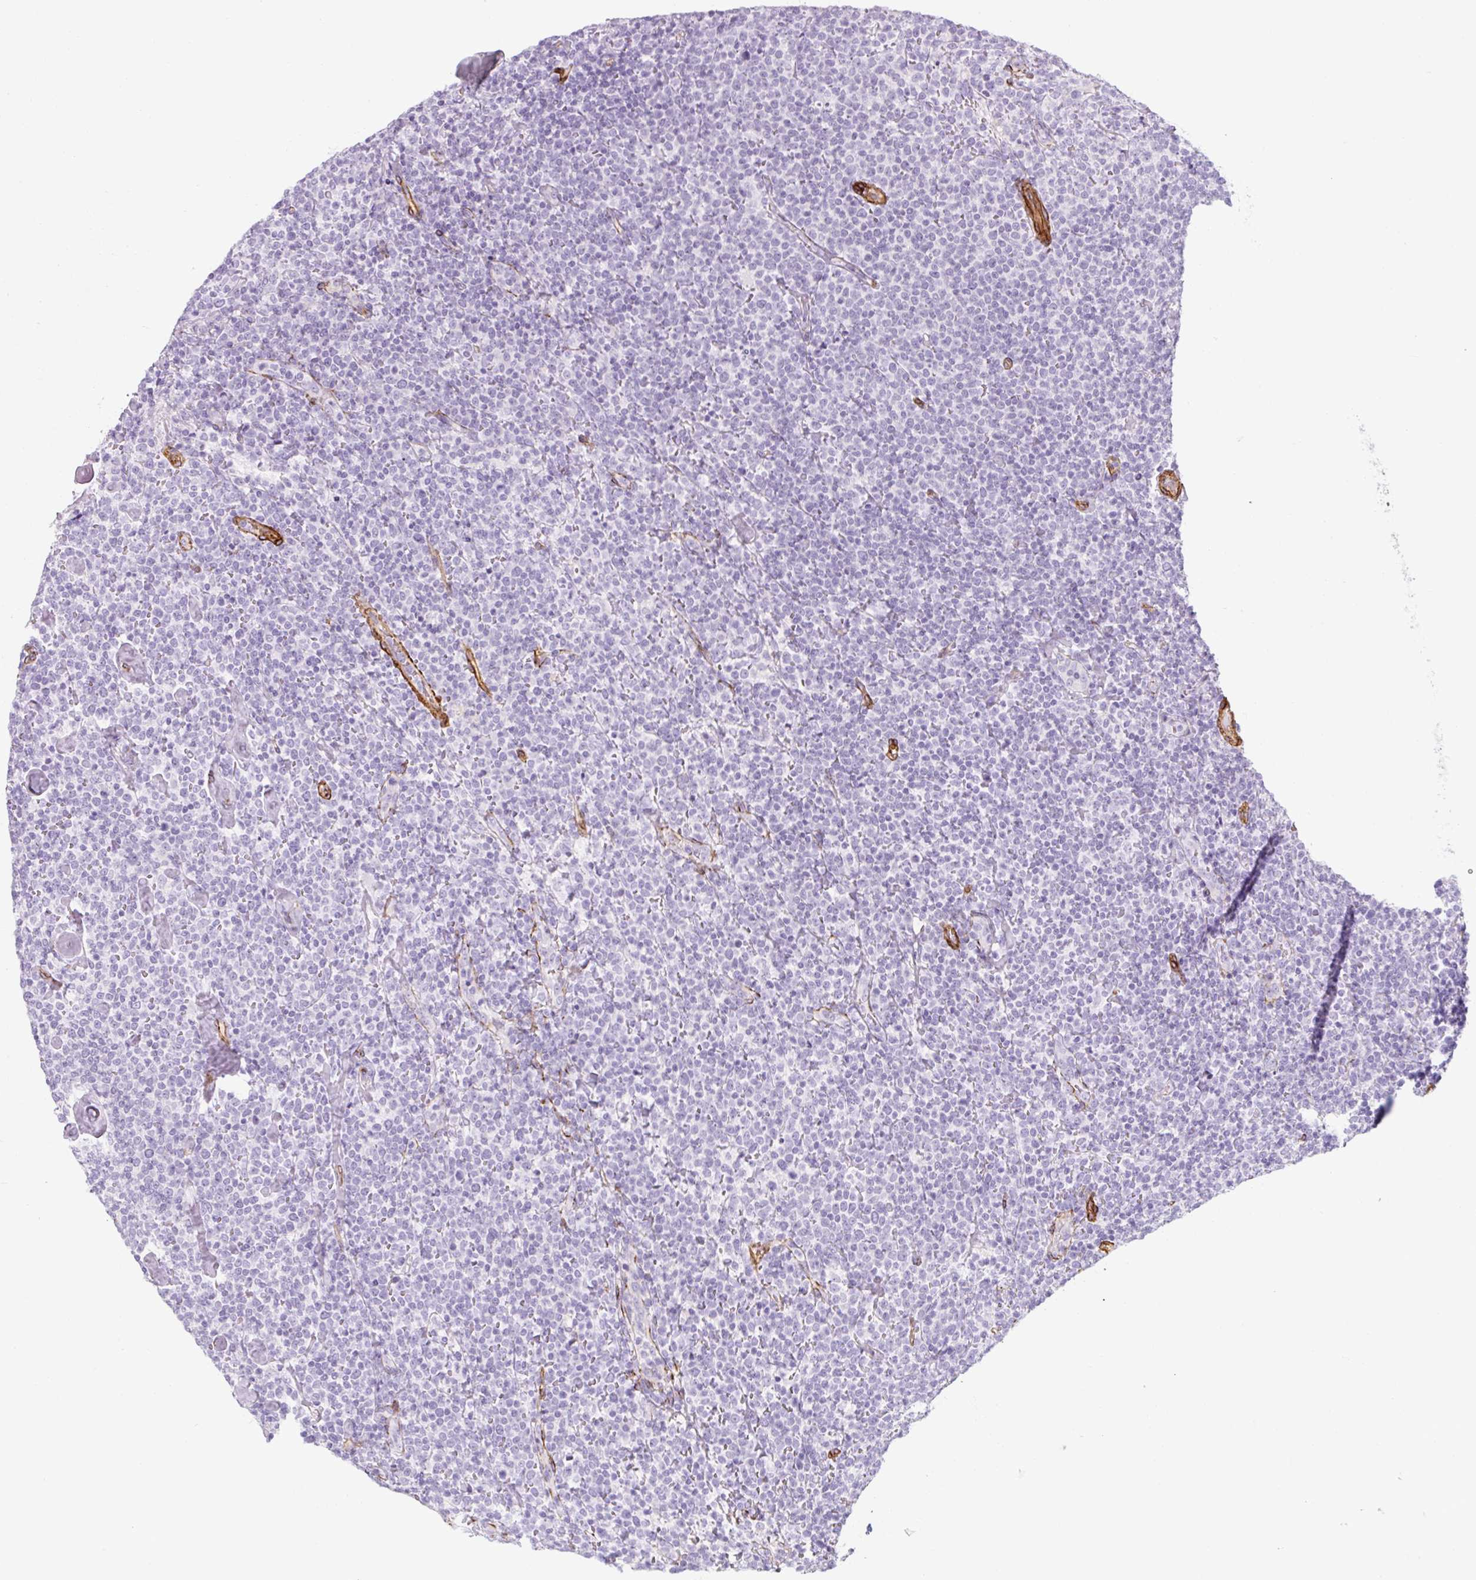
{"staining": {"intensity": "negative", "quantity": "none", "location": "none"}, "tissue": "lymphoma", "cell_type": "Tumor cells", "image_type": "cancer", "snomed": [{"axis": "morphology", "description": "Malignant lymphoma, non-Hodgkin's type, High grade"}, {"axis": "topography", "description": "Lymph node"}], "caption": "IHC photomicrograph of neoplastic tissue: malignant lymphoma, non-Hodgkin's type (high-grade) stained with DAB (3,3'-diaminobenzidine) reveals no significant protein expression in tumor cells.", "gene": "CAVIN3", "patient": {"sex": "male", "age": 61}}